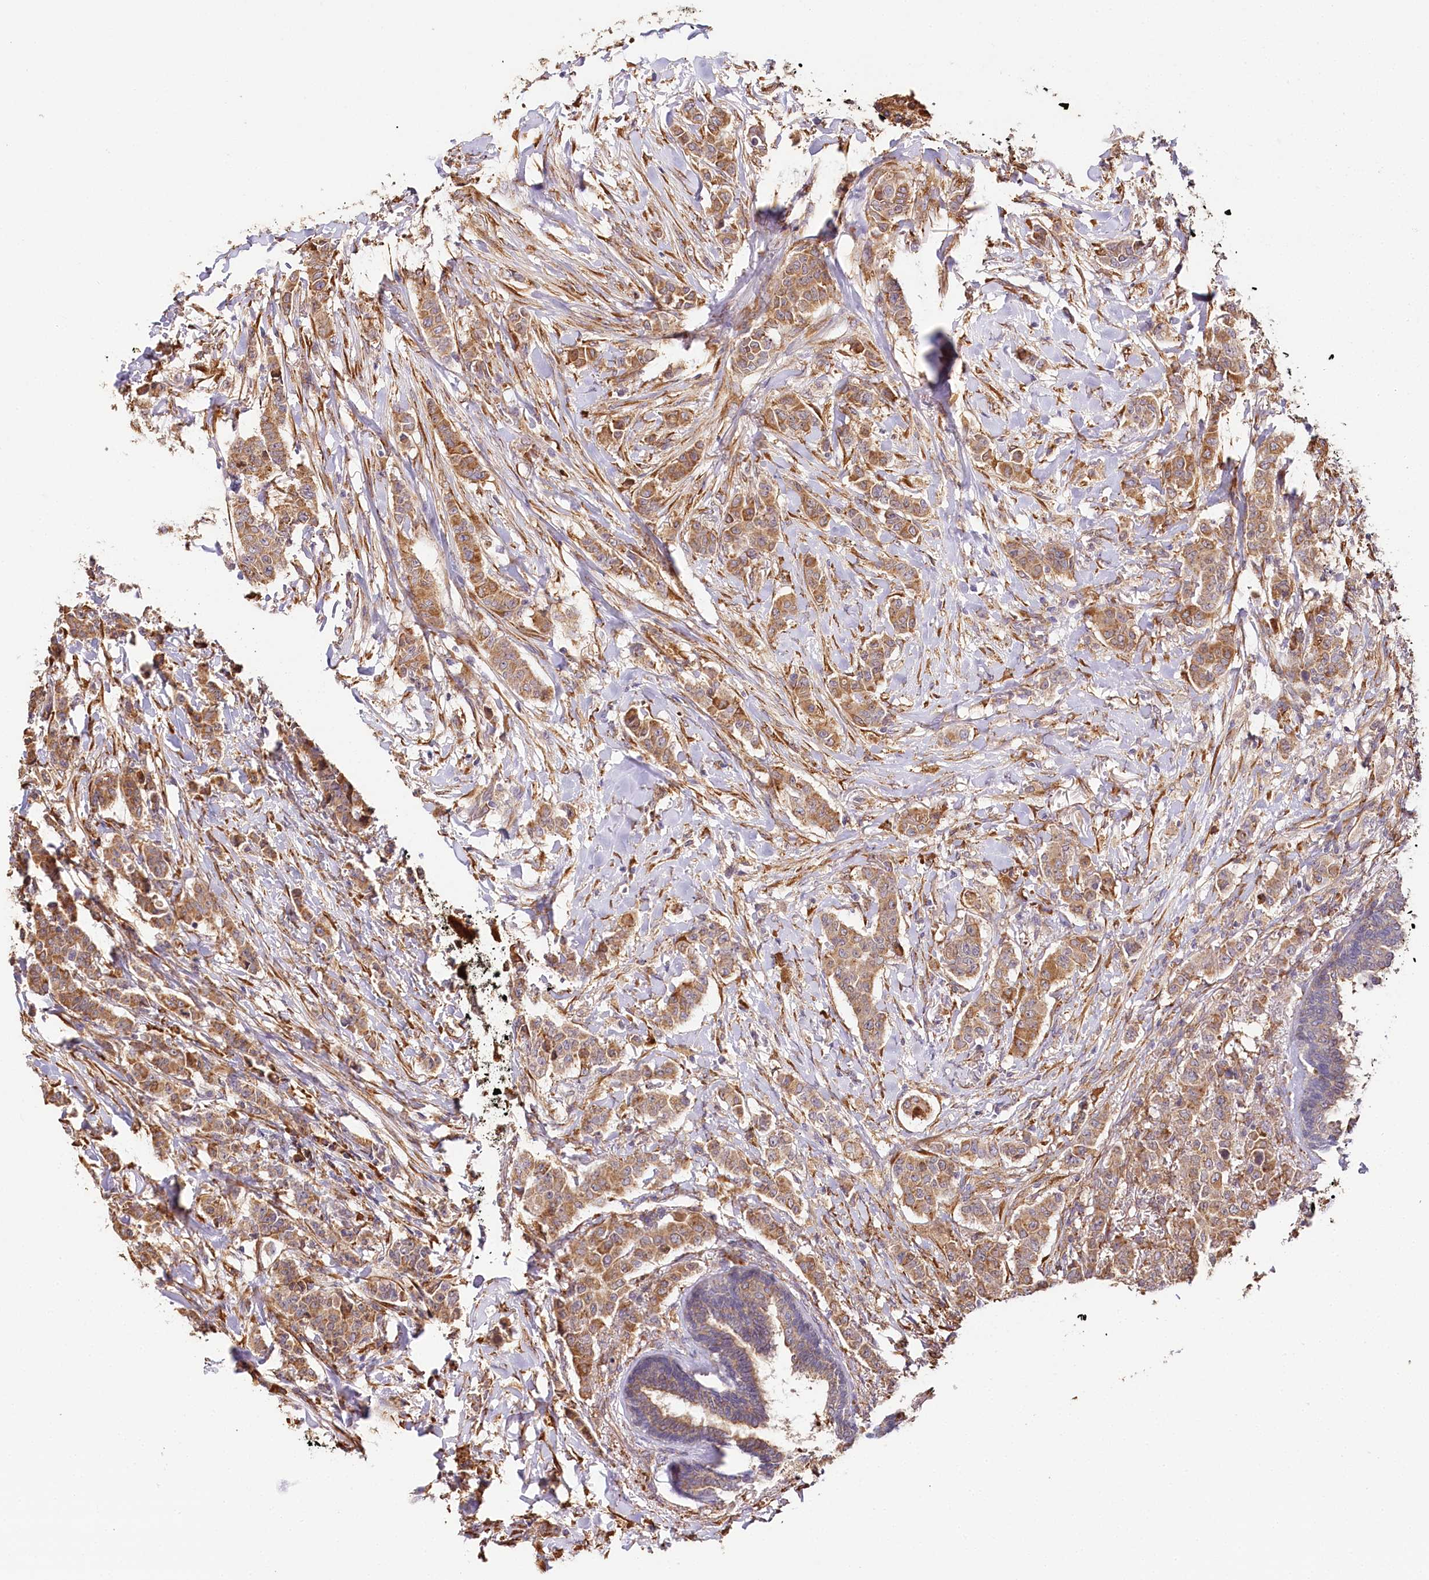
{"staining": {"intensity": "moderate", "quantity": ">75%", "location": "cytoplasmic/membranous"}, "tissue": "breast cancer", "cell_type": "Tumor cells", "image_type": "cancer", "snomed": [{"axis": "morphology", "description": "Duct carcinoma"}, {"axis": "topography", "description": "Breast"}], "caption": "Invasive ductal carcinoma (breast) was stained to show a protein in brown. There is medium levels of moderate cytoplasmic/membranous expression in approximately >75% of tumor cells.", "gene": "VEGFA", "patient": {"sex": "female", "age": 40}}